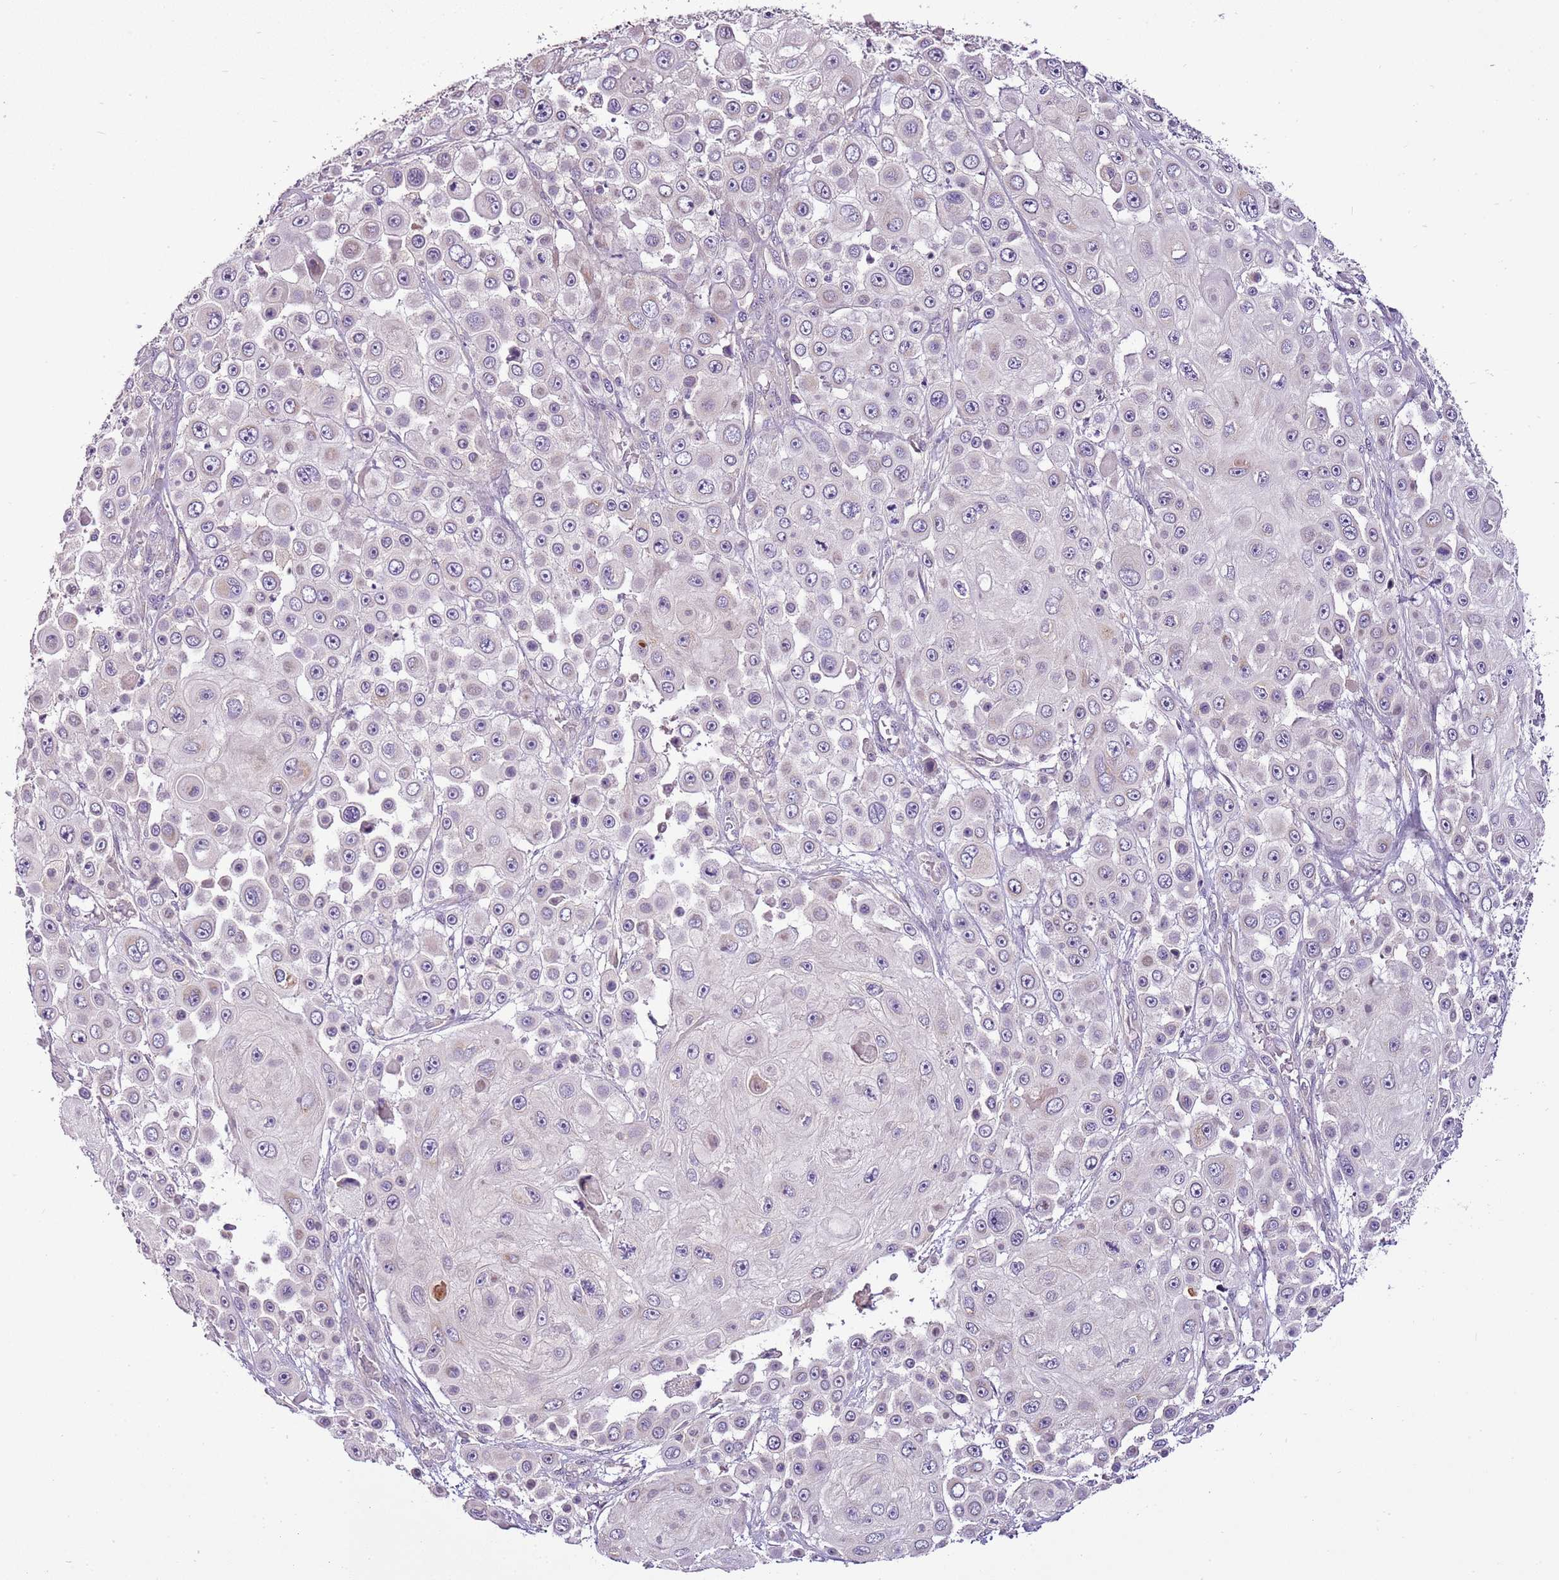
{"staining": {"intensity": "negative", "quantity": "none", "location": "none"}, "tissue": "skin cancer", "cell_type": "Tumor cells", "image_type": "cancer", "snomed": [{"axis": "morphology", "description": "Squamous cell carcinoma, NOS"}, {"axis": "topography", "description": "Skin"}], "caption": "IHC micrograph of neoplastic tissue: skin cancer stained with DAB (3,3'-diaminobenzidine) reveals no significant protein positivity in tumor cells. (DAB (3,3'-diaminobenzidine) immunohistochemistry with hematoxylin counter stain).", "gene": "CMKLR1", "patient": {"sex": "male", "age": 67}}